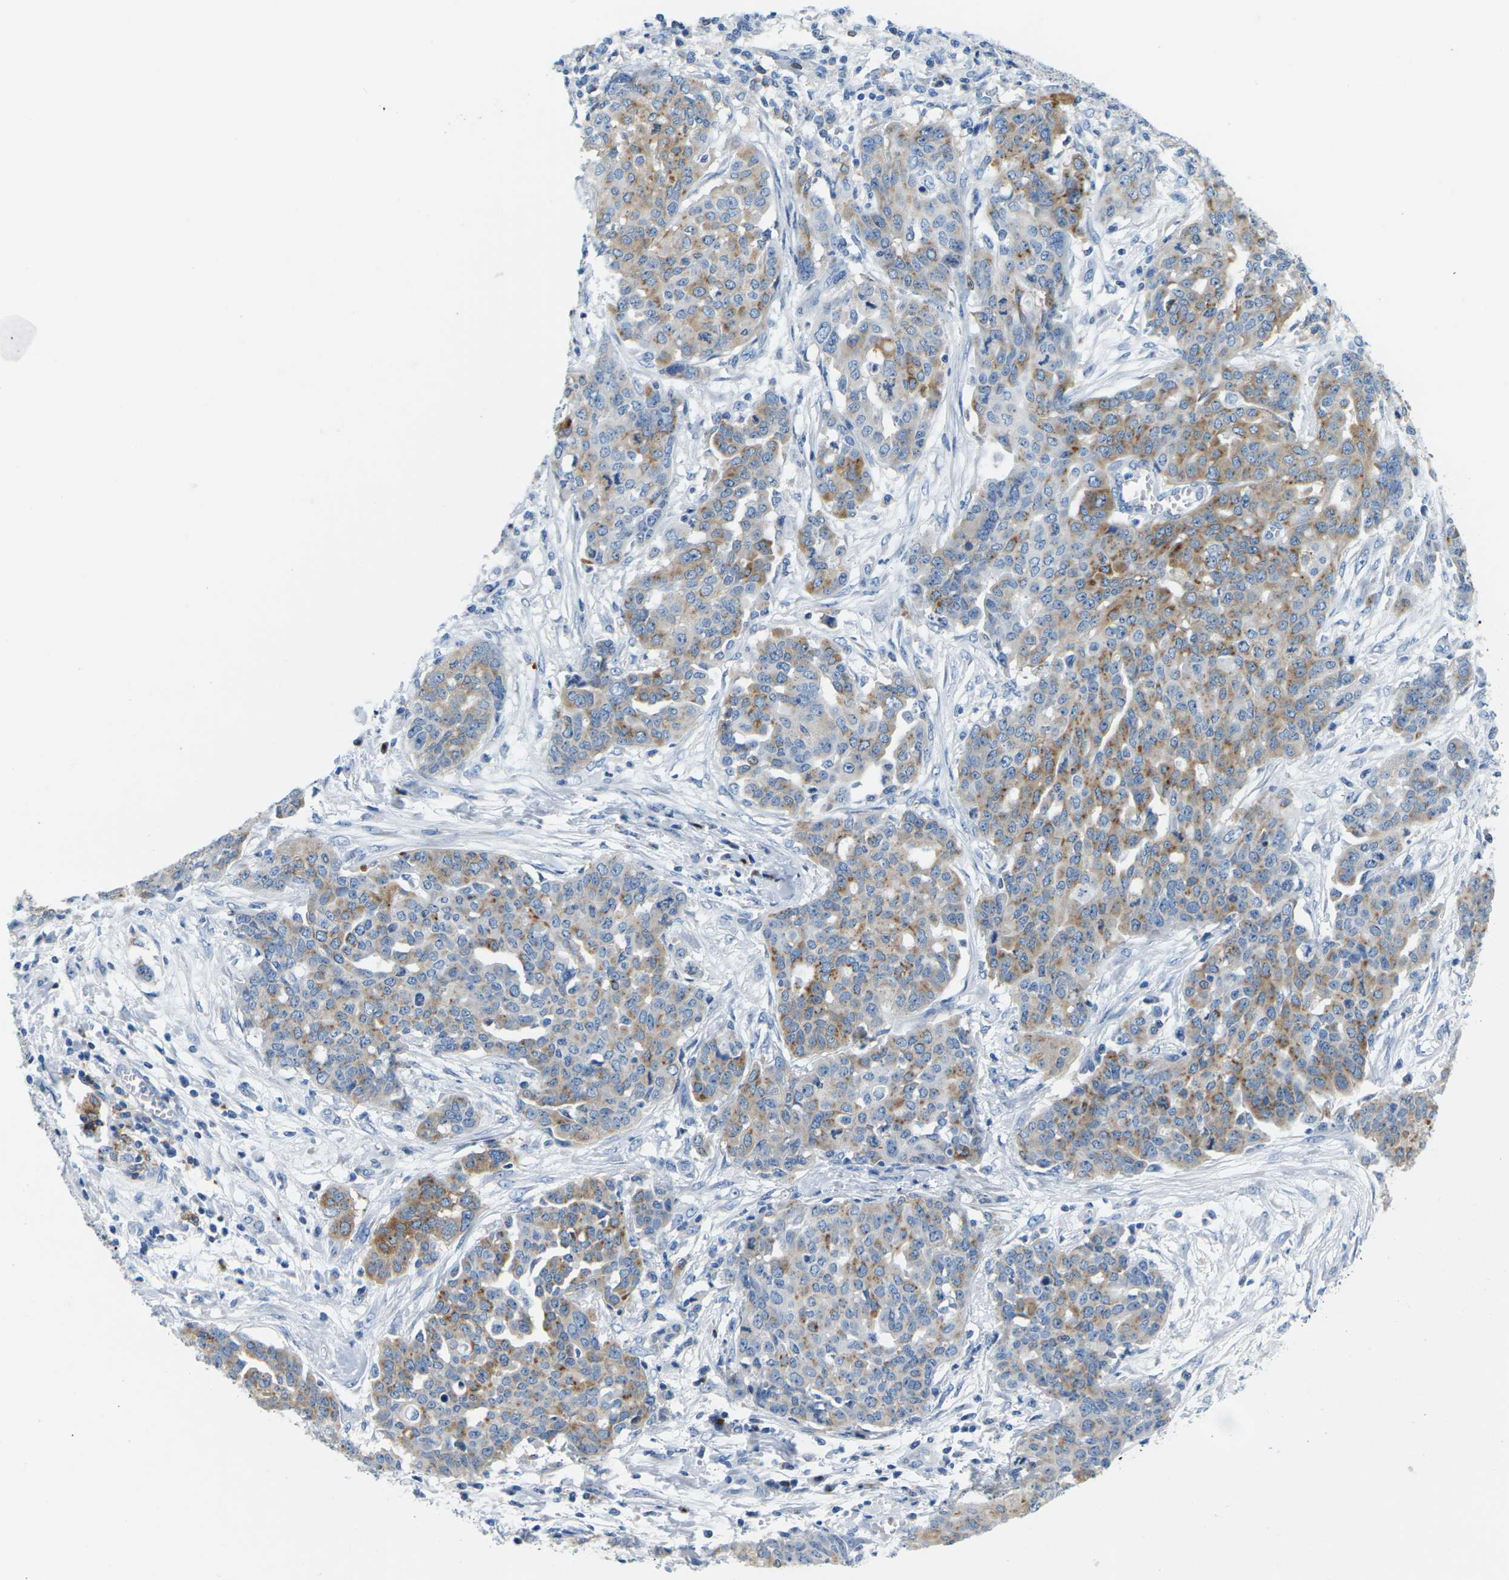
{"staining": {"intensity": "moderate", "quantity": "25%-75%", "location": "cytoplasmic/membranous"}, "tissue": "ovarian cancer", "cell_type": "Tumor cells", "image_type": "cancer", "snomed": [{"axis": "morphology", "description": "Cystadenocarcinoma, serous, NOS"}, {"axis": "topography", "description": "Soft tissue"}, {"axis": "topography", "description": "Ovary"}], "caption": "Immunohistochemistry (IHC) (DAB (3,3'-diaminobenzidine)) staining of human ovarian cancer reveals moderate cytoplasmic/membranous protein expression in approximately 25%-75% of tumor cells. (DAB (3,3'-diaminobenzidine) = brown stain, brightfield microscopy at high magnification).", "gene": "SYNGR2", "patient": {"sex": "female", "age": 57}}